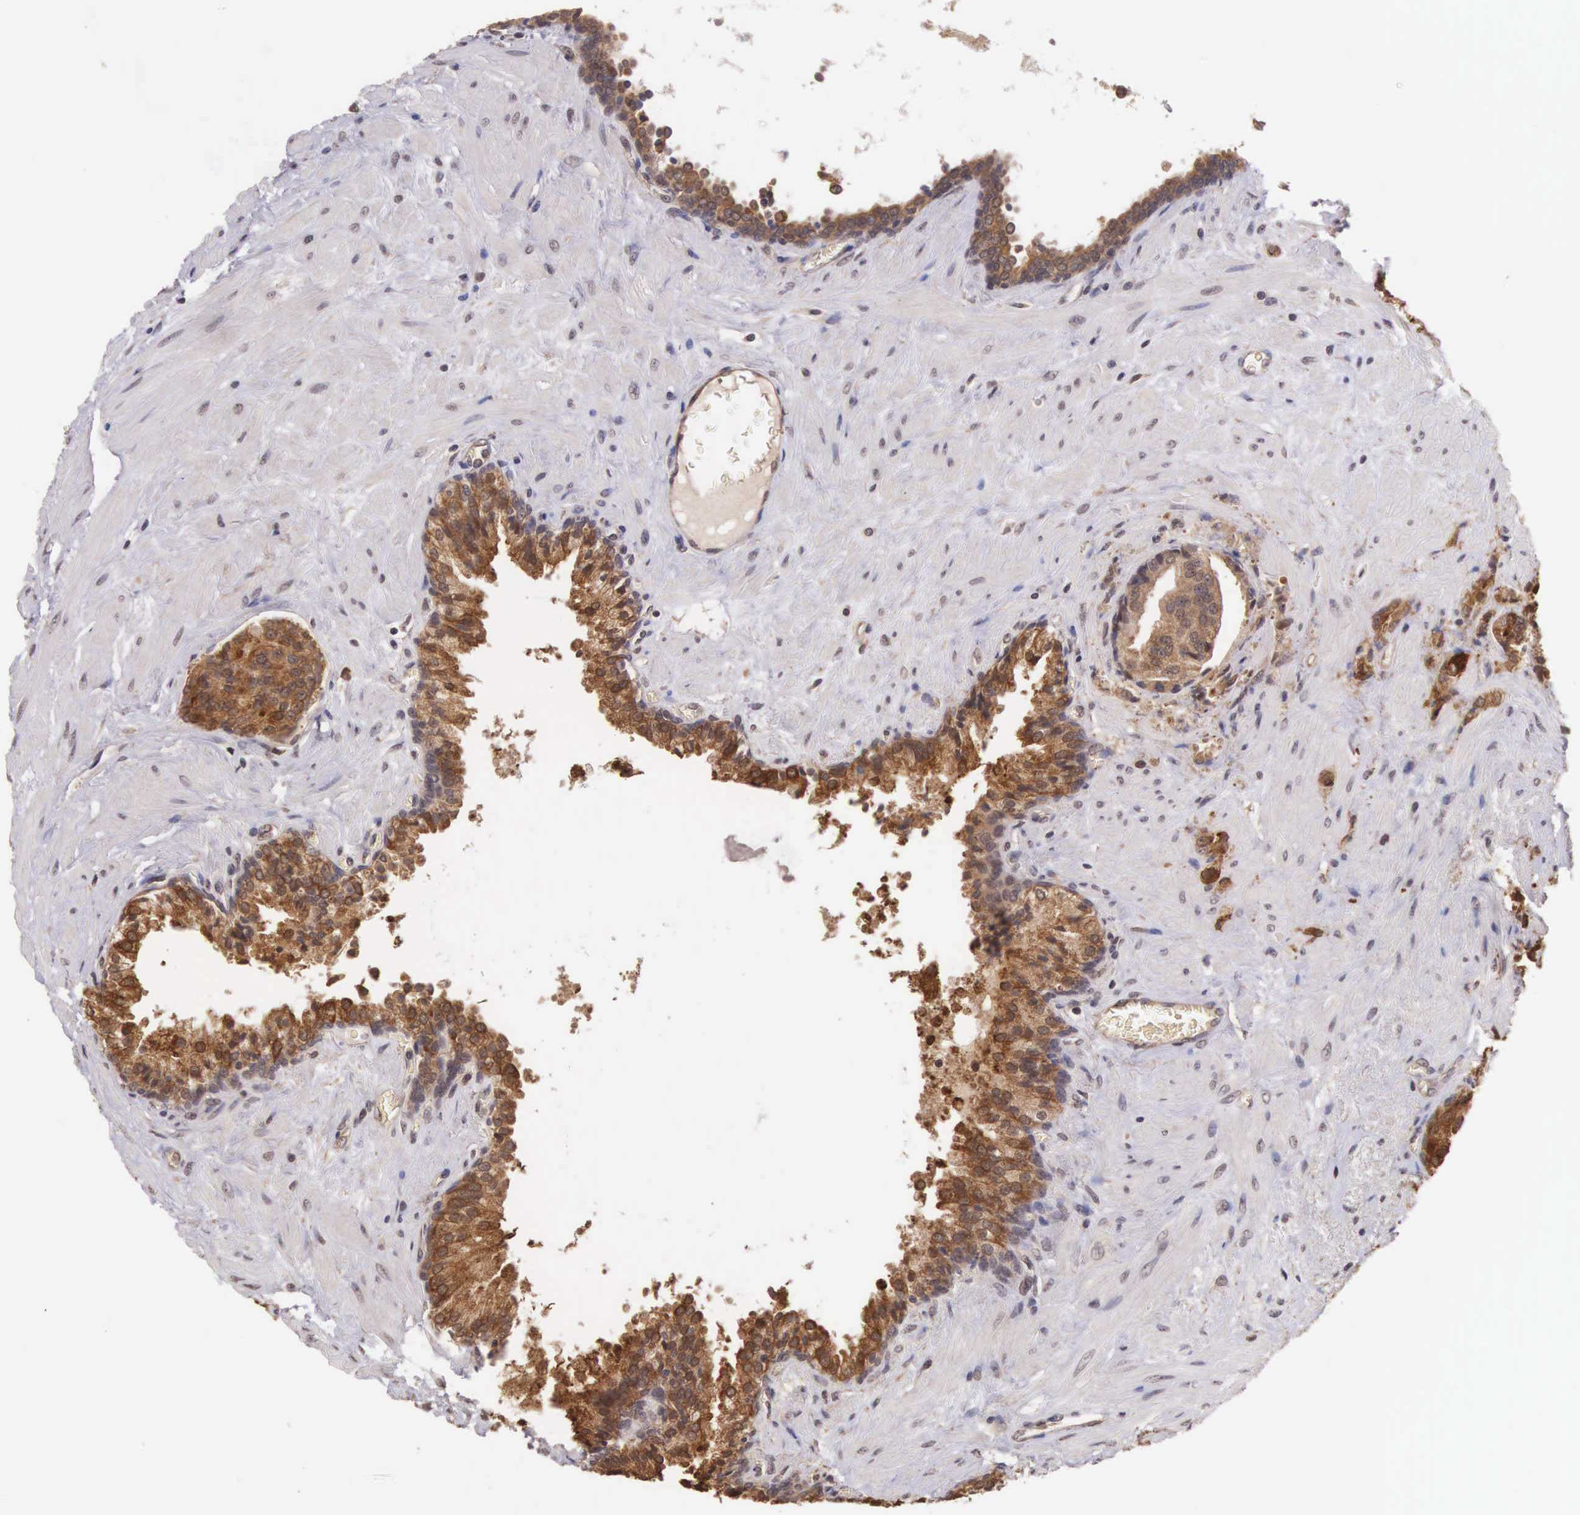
{"staining": {"intensity": "strong", "quantity": ">75%", "location": "cytoplasmic/membranous"}, "tissue": "prostate cancer", "cell_type": "Tumor cells", "image_type": "cancer", "snomed": [{"axis": "morphology", "description": "Adenocarcinoma, Medium grade"}, {"axis": "topography", "description": "Prostate"}], "caption": "Tumor cells display high levels of strong cytoplasmic/membranous staining in about >75% of cells in prostate cancer.", "gene": "VASH1", "patient": {"sex": "male", "age": 70}}